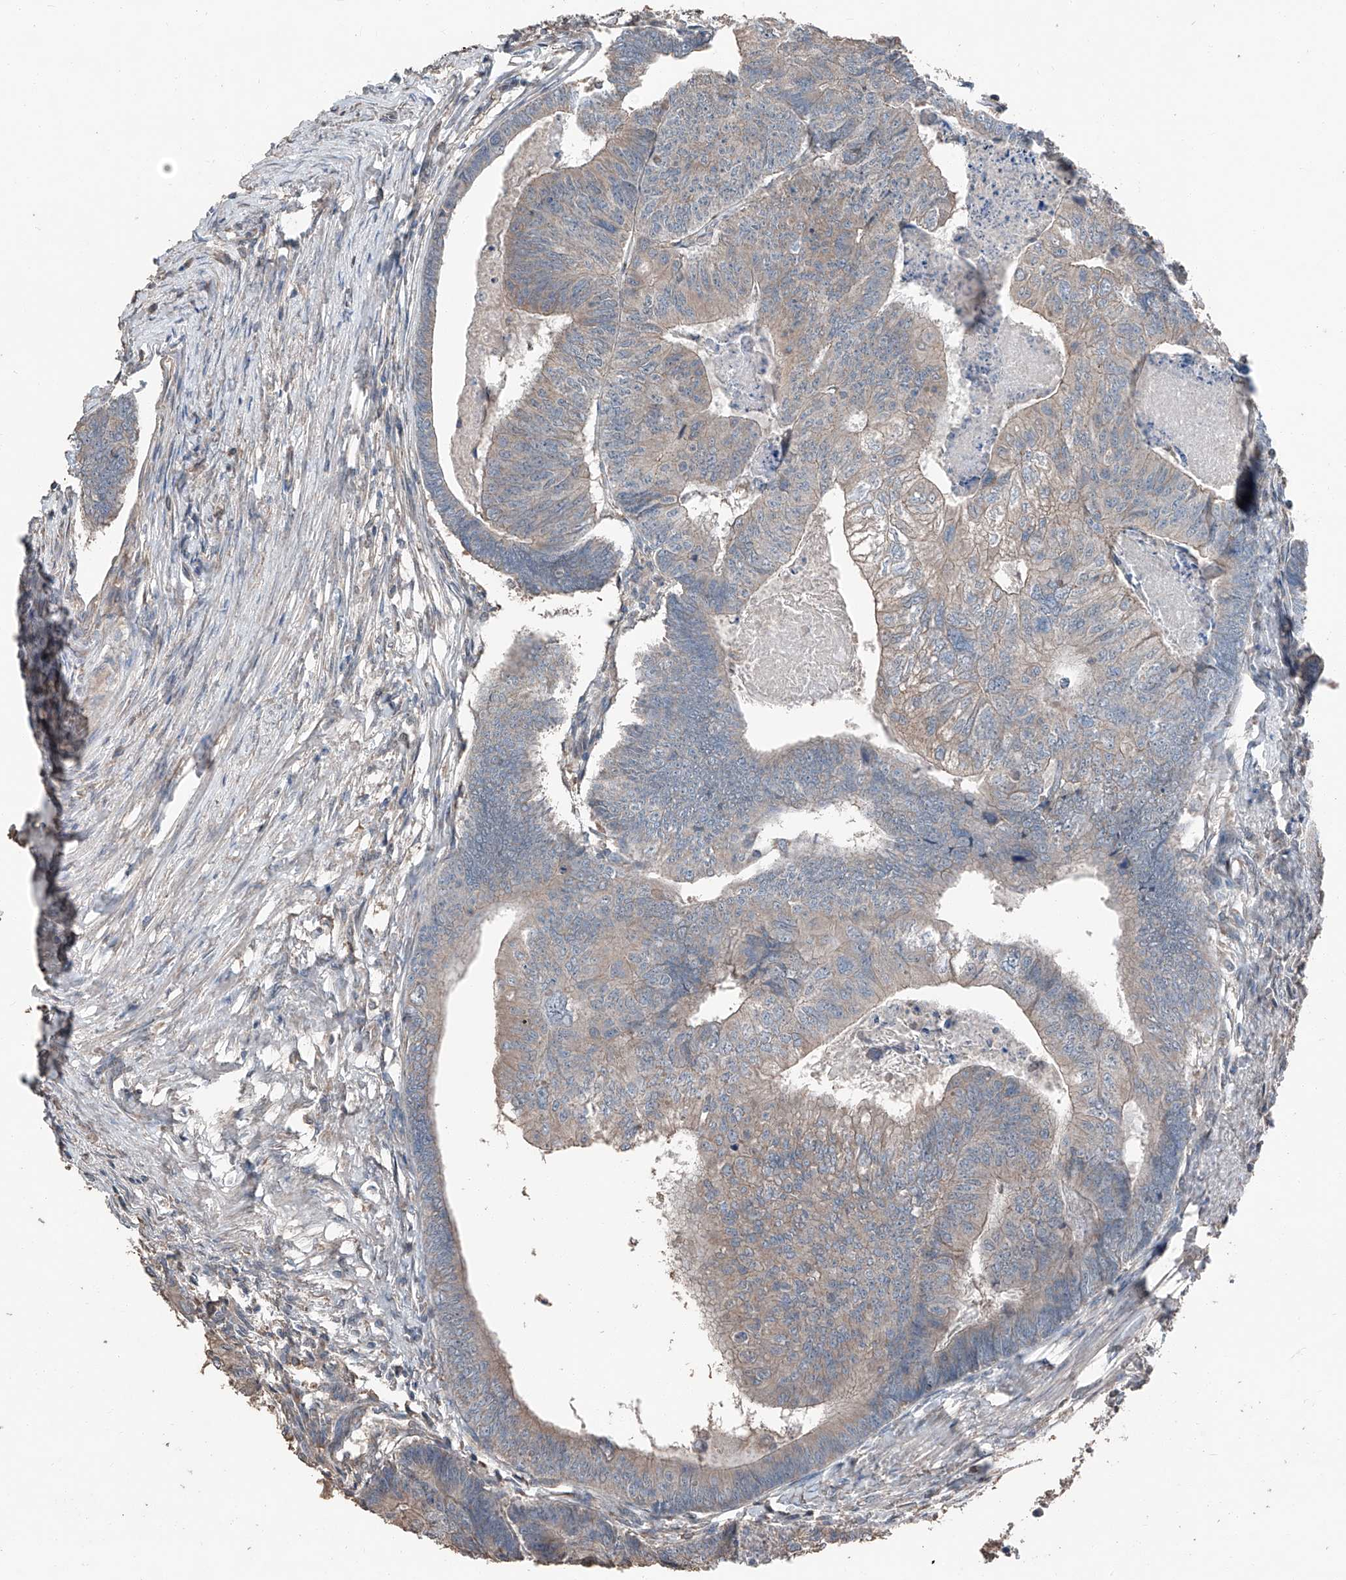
{"staining": {"intensity": "weak", "quantity": "25%-75%", "location": "cytoplasmic/membranous"}, "tissue": "colorectal cancer", "cell_type": "Tumor cells", "image_type": "cancer", "snomed": [{"axis": "morphology", "description": "Adenocarcinoma, NOS"}, {"axis": "topography", "description": "Colon"}], "caption": "Immunohistochemical staining of adenocarcinoma (colorectal) shows low levels of weak cytoplasmic/membranous protein positivity in approximately 25%-75% of tumor cells. (brown staining indicates protein expression, while blue staining denotes nuclei).", "gene": "MAMLD1", "patient": {"sex": "female", "age": 67}}